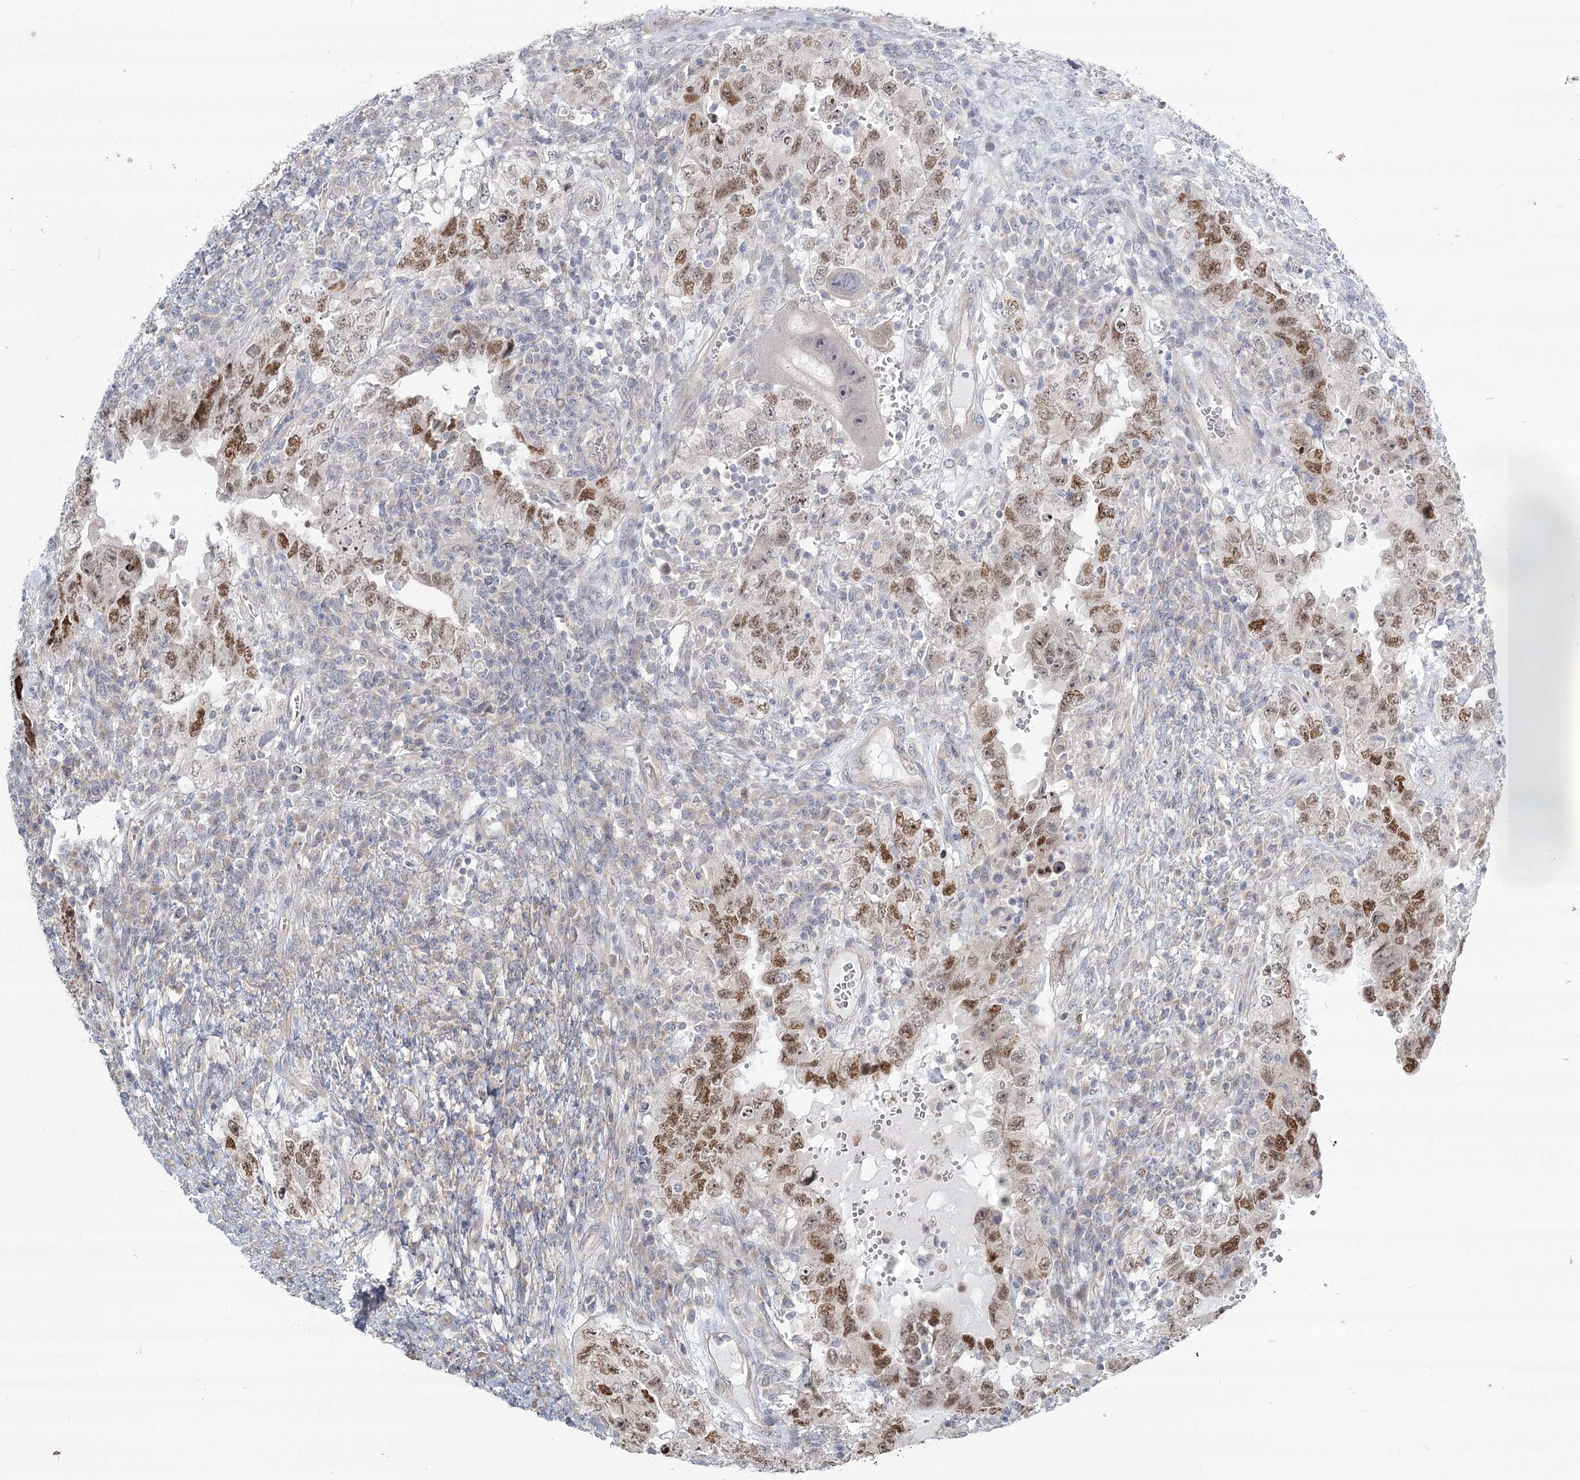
{"staining": {"intensity": "moderate", "quantity": ">75%", "location": "nuclear"}, "tissue": "testis cancer", "cell_type": "Tumor cells", "image_type": "cancer", "snomed": [{"axis": "morphology", "description": "Carcinoma, Embryonal, NOS"}, {"axis": "topography", "description": "Testis"}], "caption": "Protein expression analysis of human embryonal carcinoma (testis) reveals moderate nuclear staining in about >75% of tumor cells.", "gene": "SPINK13", "patient": {"sex": "male", "age": 26}}